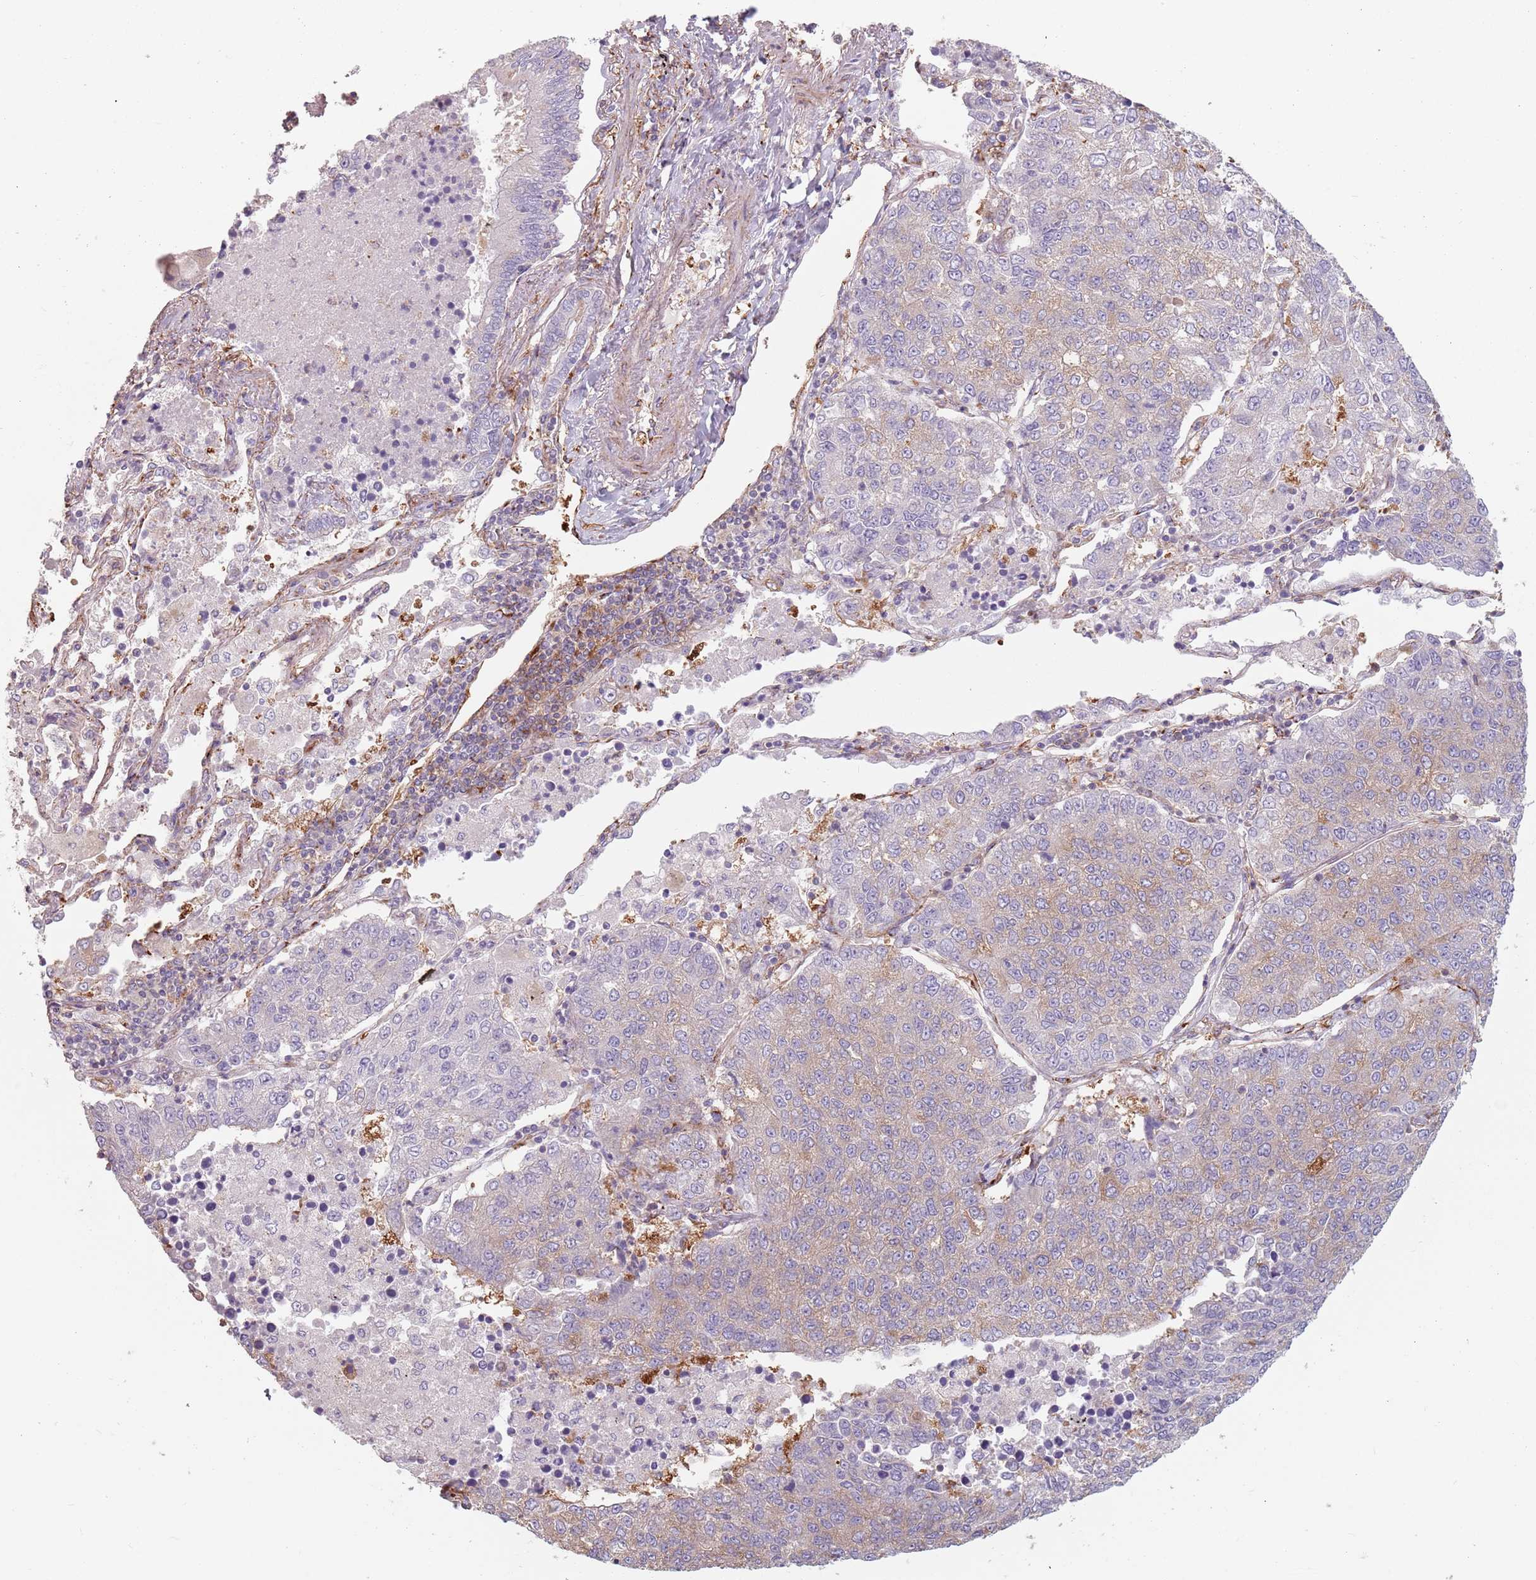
{"staining": {"intensity": "strong", "quantity": "25%-75%", "location": "cytoplasmic/membranous"}, "tissue": "lung cancer", "cell_type": "Tumor cells", "image_type": "cancer", "snomed": [{"axis": "morphology", "description": "Squamous cell carcinoma, NOS"}, {"axis": "topography", "description": "Lung"}], "caption": "Brown immunohistochemical staining in squamous cell carcinoma (lung) demonstrates strong cytoplasmic/membranous positivity in about 25%-75% of tumor cells.", "gene": "TPD52L2", "patient": {"sex": "female", "age": 70}}